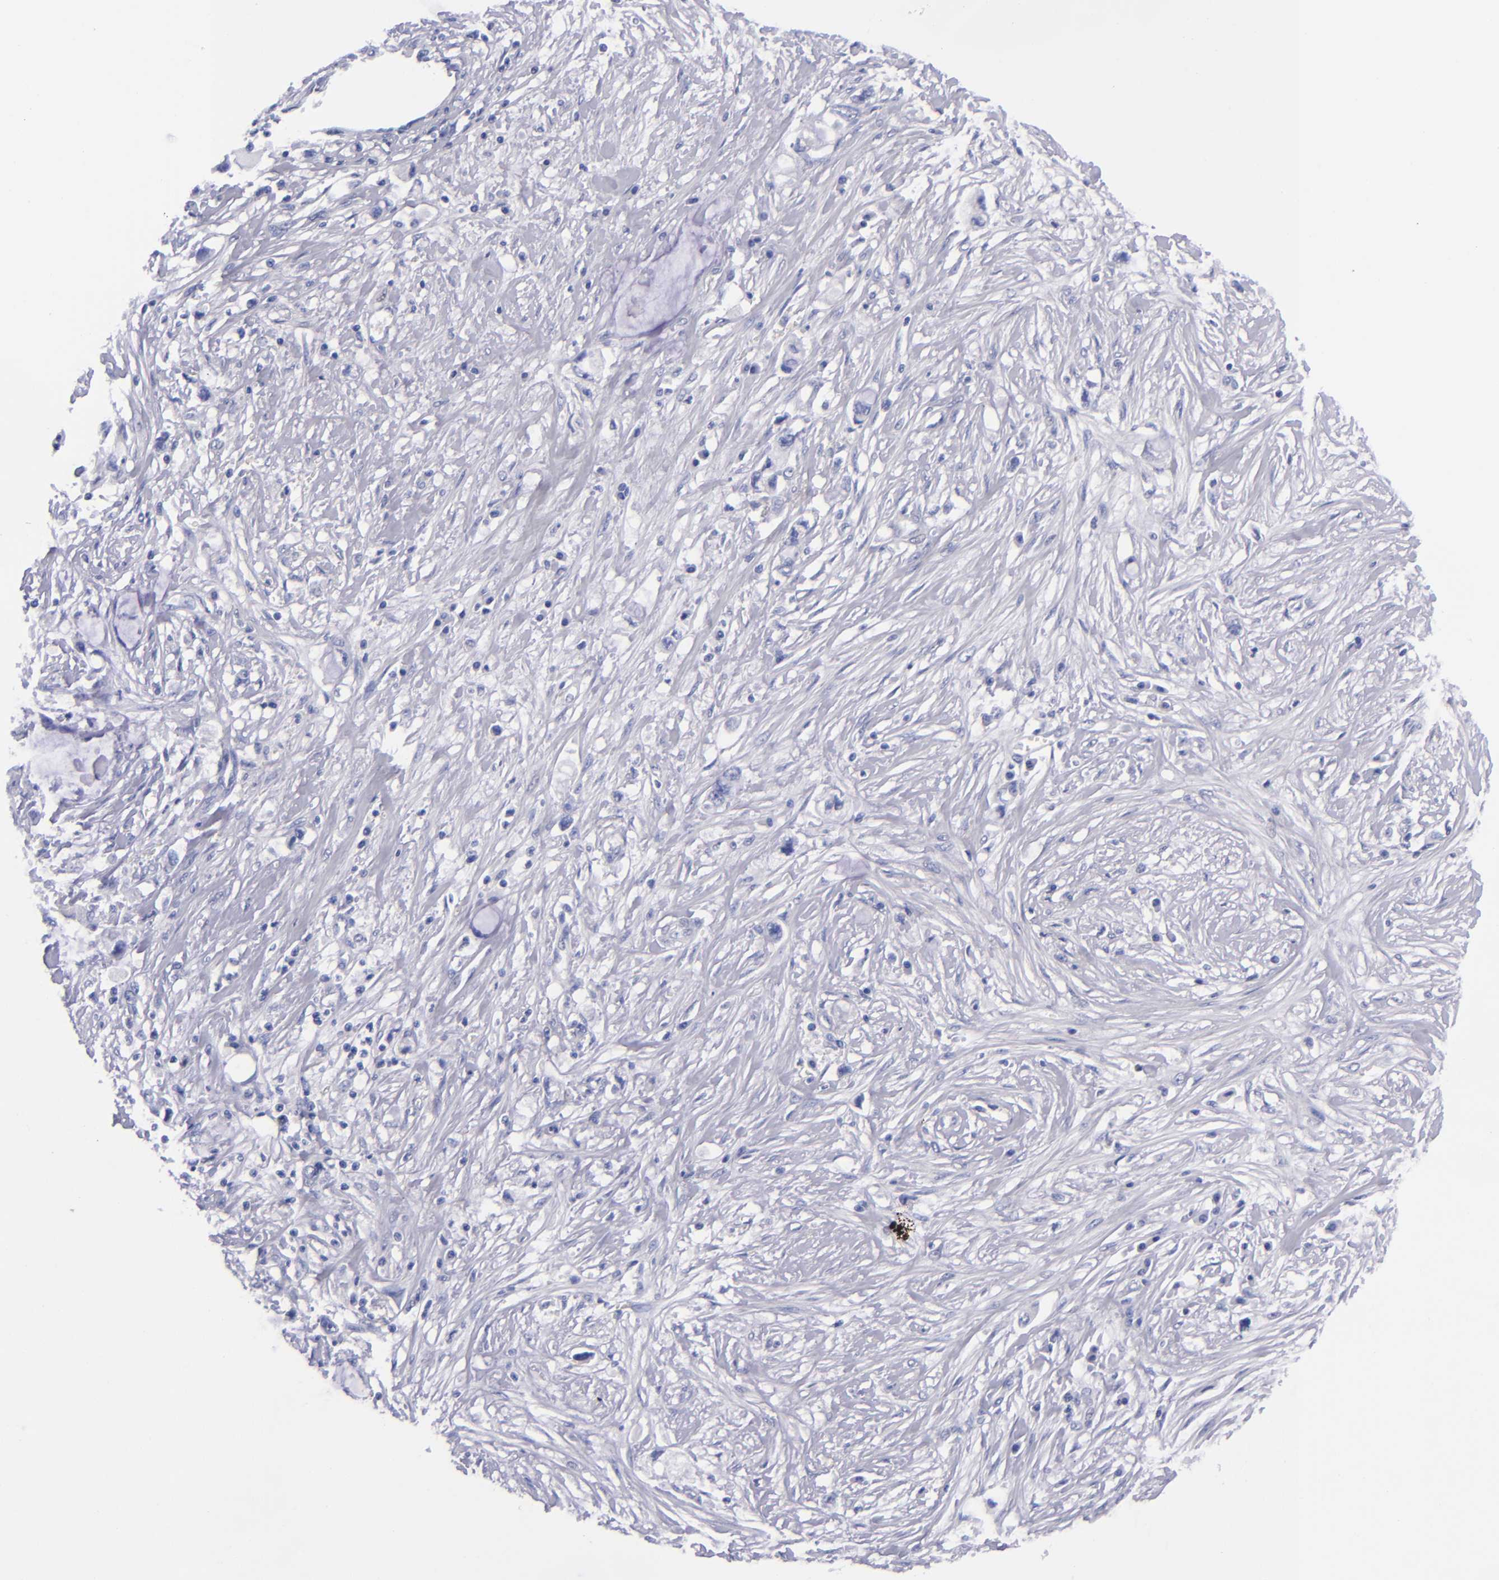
{"staining": {"intensity": "negative", "quantity": "none", "location": "none"}, "tissue": "pancreatic cancer", "cell_type": "Tumor cells", "image_type": "cancer", "snomed": [{"axis": "morphology", "description": "Adenocarcinoma, NOS"}, {"axis": "topography", "description": "Pancreas"}, {"axis": "topography", "description": "Stomach, upper"}], "caption": "The immunohistochemistry image has no significant staining in tumor cells of adenocarcinoma (pancreatic) tissue.", "gene": "MCM7", "patient": {"sex": "male", "age": 77}}